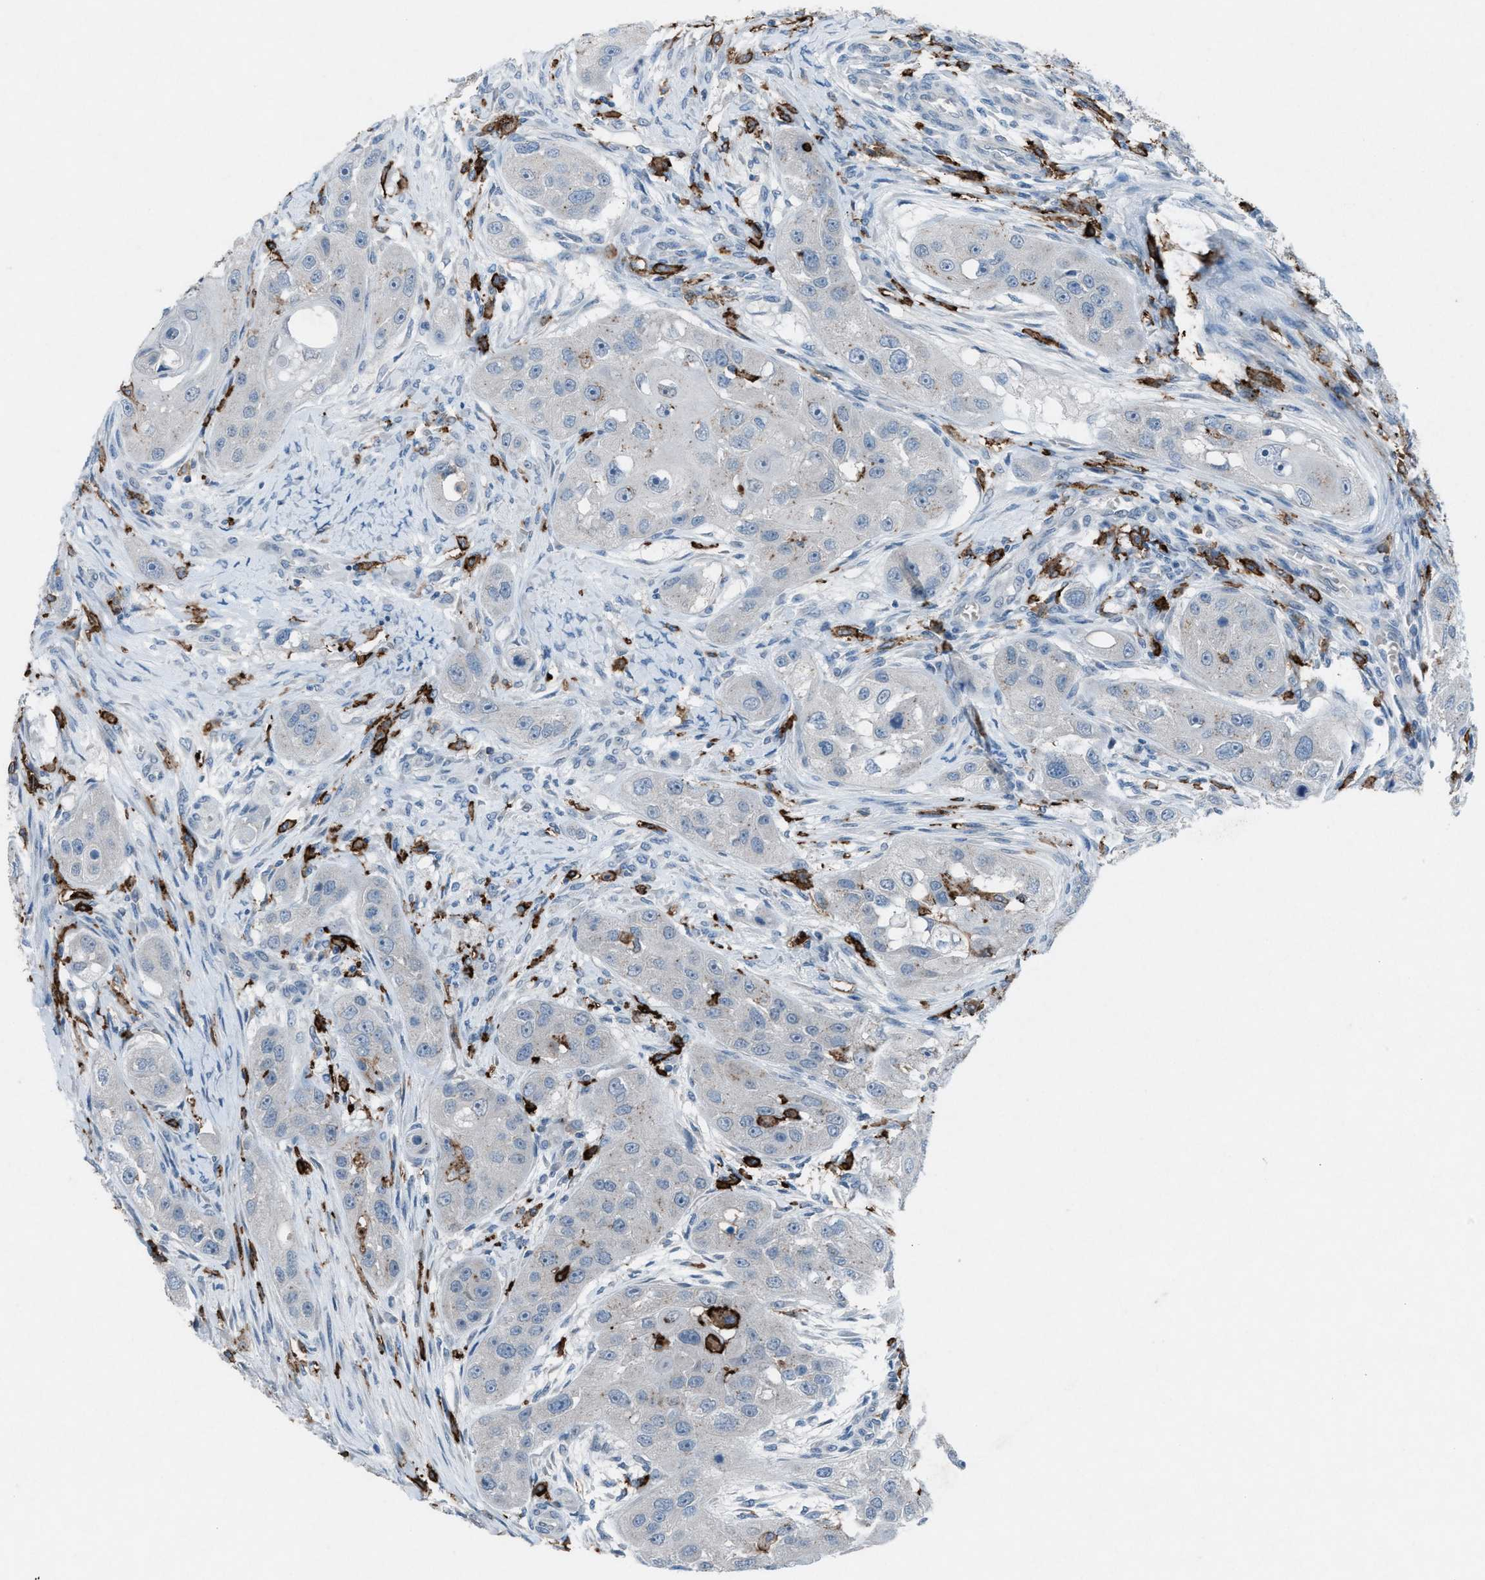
{"staining": {"intensity": "negative", "quantity": "none", "location": "none"}, "tissue": "head and neck cancer", "cell_type": "Tumor cells", "image_type": "cancer", "snomed": [{"axis": "morphology", "description": "Normal tissue, NOS"}, {"axis": "morphology", "description": "Squamous cell carcinoma, NOS"}, {"axis": "topography", "description": "Skeletal muscle"}, {"axis": "topography", "description": "Head-Neck"}], "caption": "Micrograph shows no protein staining in tumor cells of head and neck cancer (squamous cell carcinoma) tissue.", "gene": "FCER1G", "patient": {"sex": "male", "age": 51}}